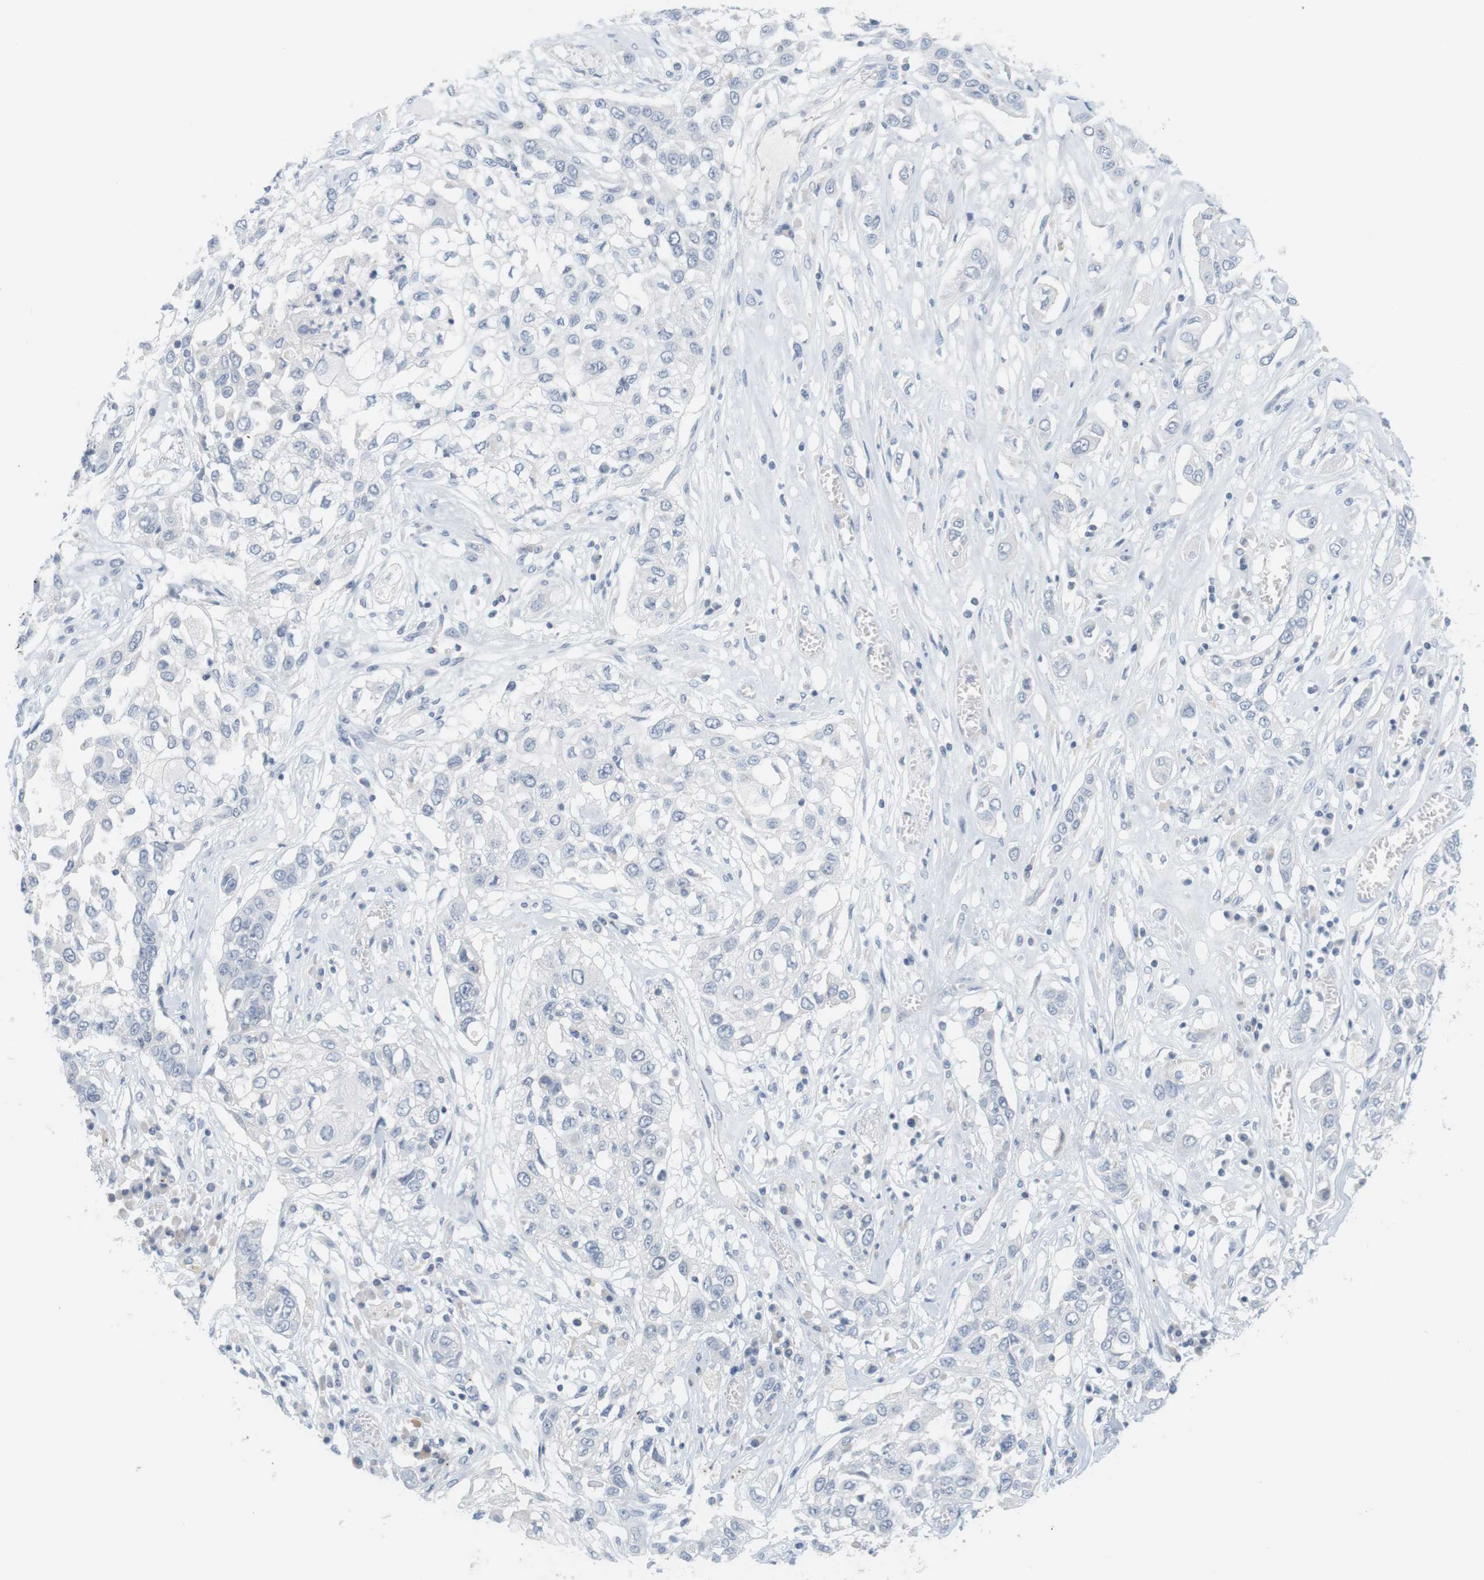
{"staining": {"intensity": "negative", "quantity": "none", "location": "none"}, "tissue": "lung cancer", "cell_type": "Tumor cells", "image_type": "cancer", "snomed": [{"axis": "morphology", "description": "Squamous cell carcinoma, NOS"}, {"axis": "topography", "description": "Lung"}], "caption": "This photomicrograph is of lung cancer stained with IHC to label a protein in brown with the nuclei are counter-stained blue. There is no expression in tumor cells. Brightfield microscopy of immunohistochemistry stained with DAB (3,3'-diaminobenzidine) (brown) and hematoxylin (blue), captured at high magnification.", "gene": "OPRM1", "patient": {"sex": "male", "age": 71}}